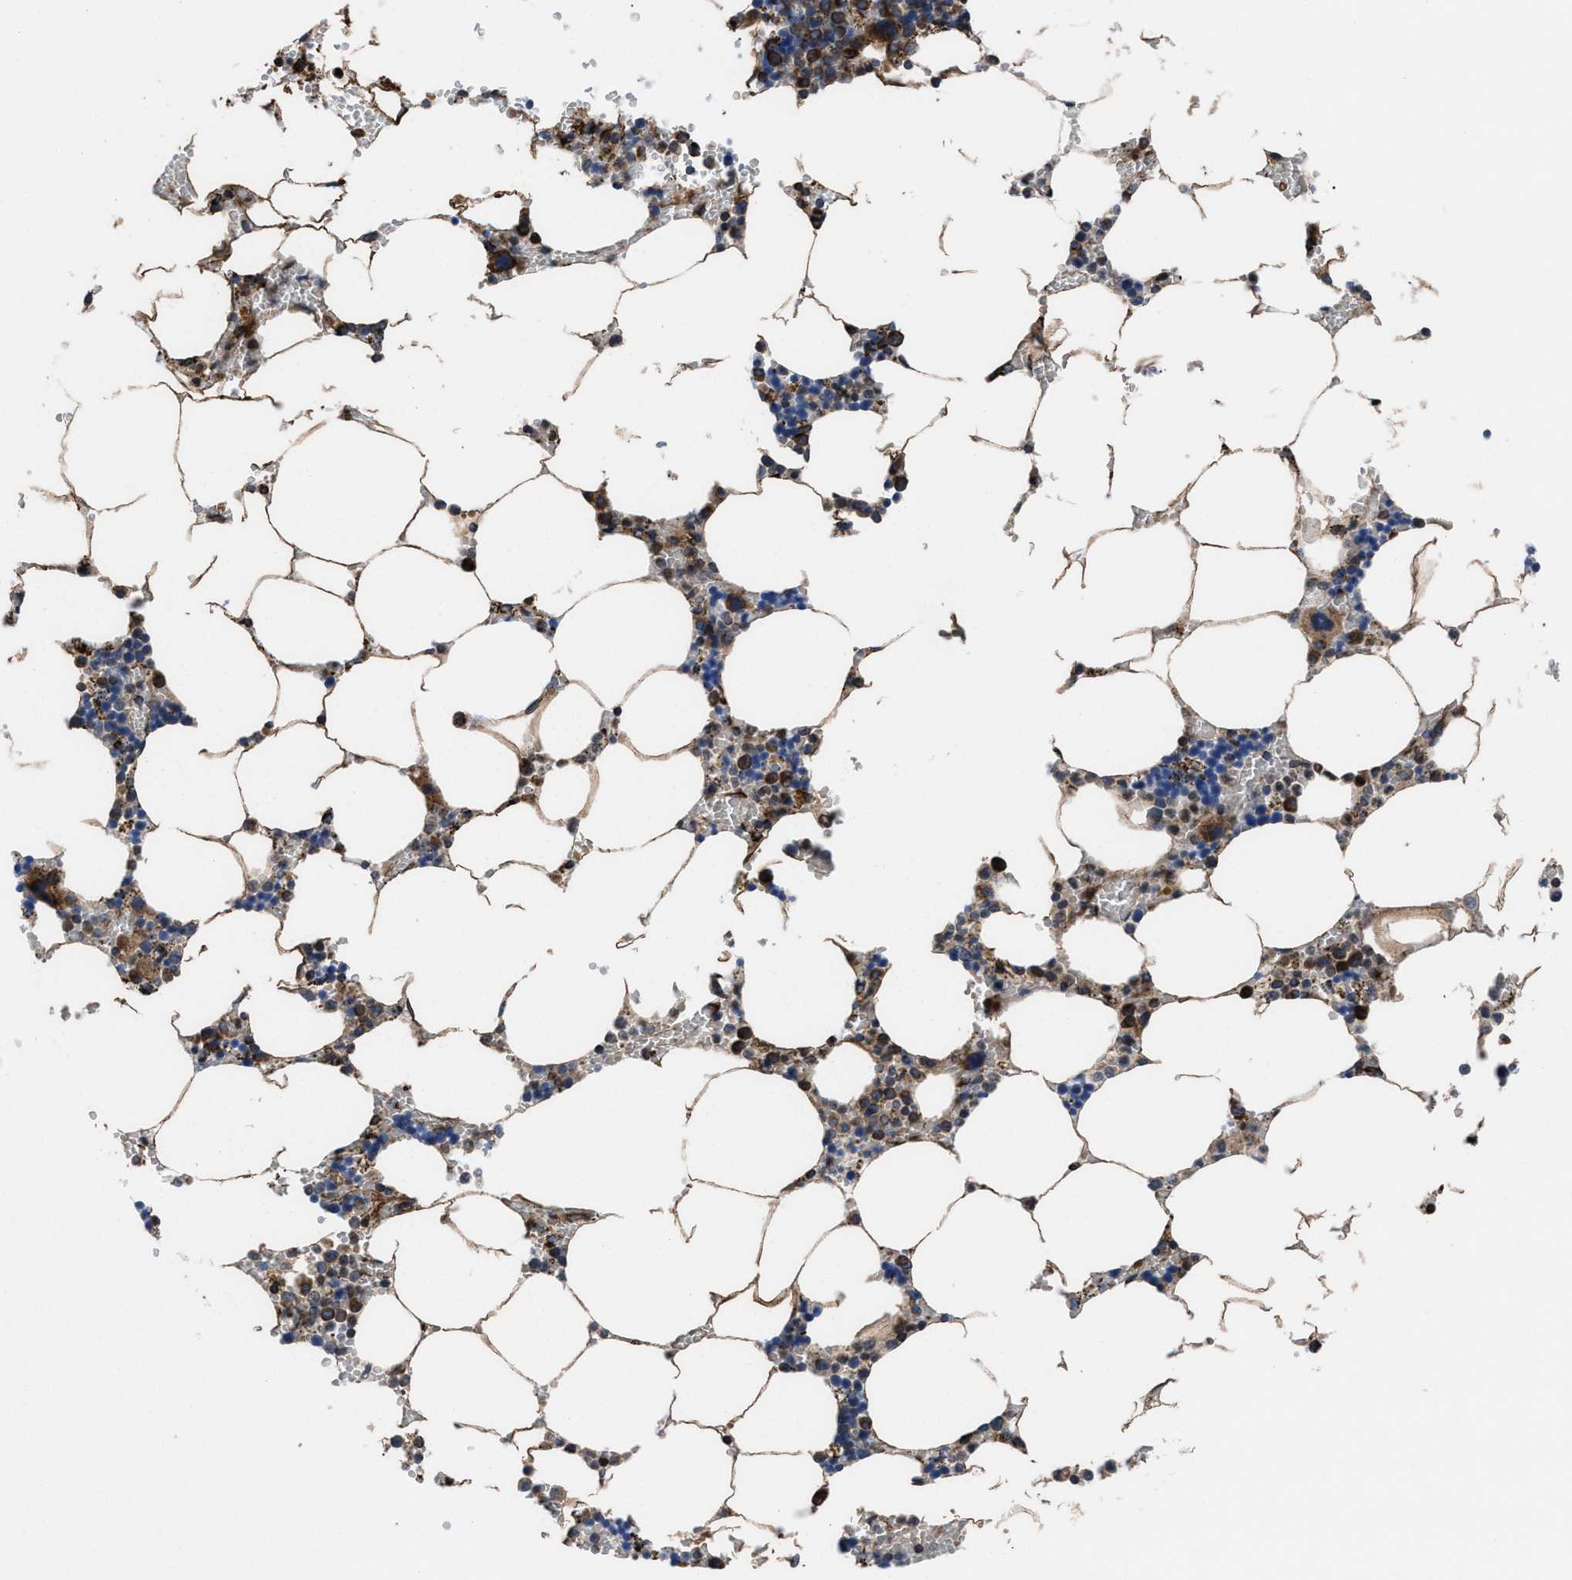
{"staining": {"intensity": "strong", "quantity": "25%-75%", "location": "cytoplasmic/membranous"}, "tissue": "bone marrow", "cell_type": "Hematopoietic cells", "image_type": "normal", "snomed": [{"axis": "morphology", "description": "Normal tissue, NOS"}, {"axis": "topography", "description": "Bone marrow"}], "caption": "This is an image of IHC staining of unremarkable bone marrow, which shows strong staining in the cytoplasmic/membranous of hematopoietic cells.", "gene": "PRR15L", "patient": {"sex": "male", "age": 70}}